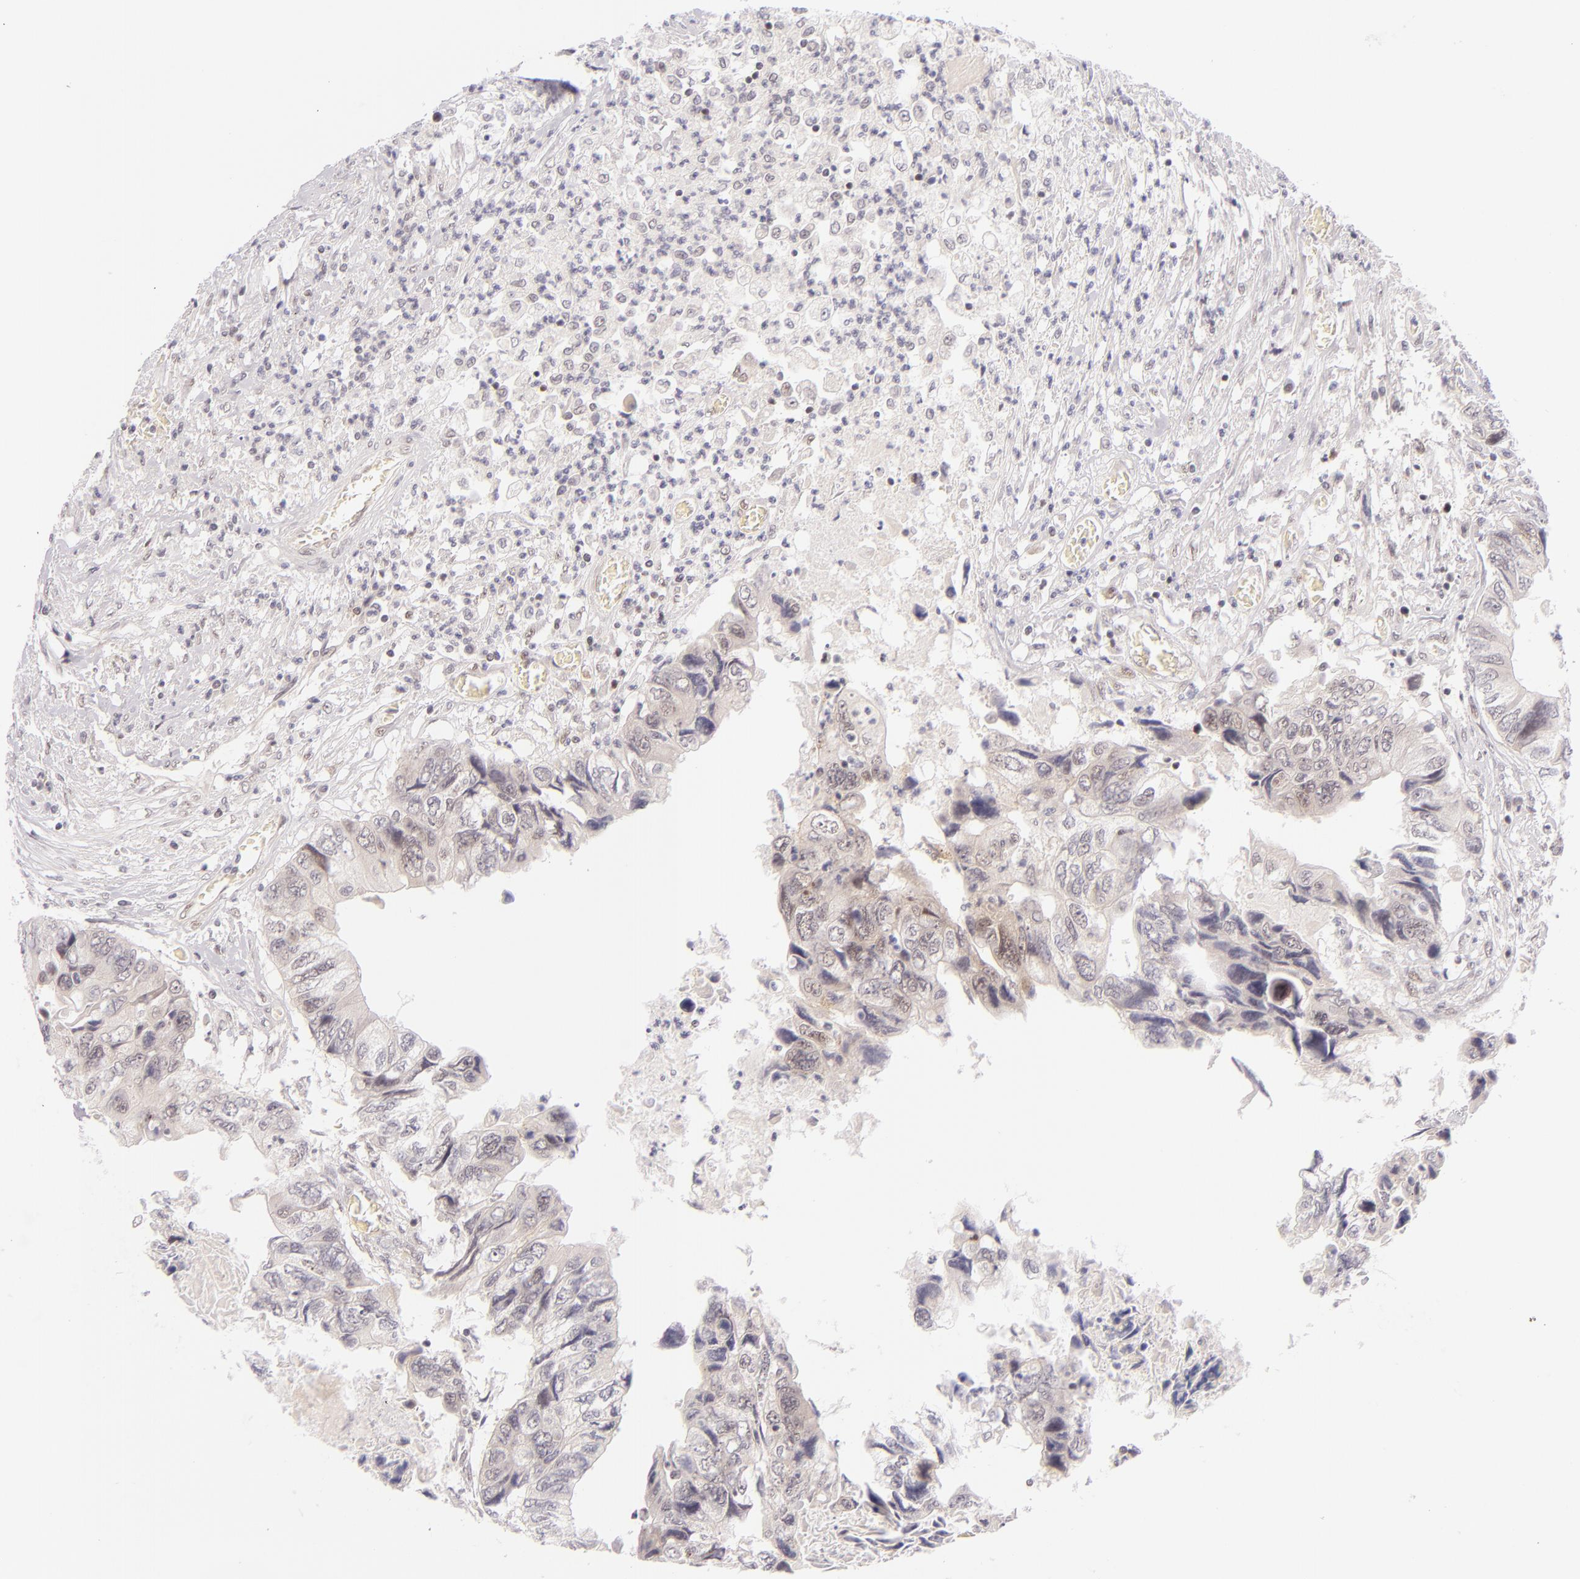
{"staining": {"intensity": "weak", "quantity": "25%-75%", "location": "cytoplasmic/membranous,nuclear"}, "tissue": "colorectal cancer", "cell_type": "Tumor cells", "image_type": "cancer", "snomed": [{"axis": "morphology", "description": "Adenocarcinoma, NOS"}, {"axis": "topography", "description": "Rectum"}], "caption": "The immunohistochemical stain labels weak cytoplasmic/membranous and nuclear expression in tumor cells of colorectal adenocarcinoma tissue. Immunohistochemistry (ihc) stains the protein of interest in brown and the nuclei are stained blue.", "gene": "BCL3", "patient": {"sex": "female", "age": 82}}